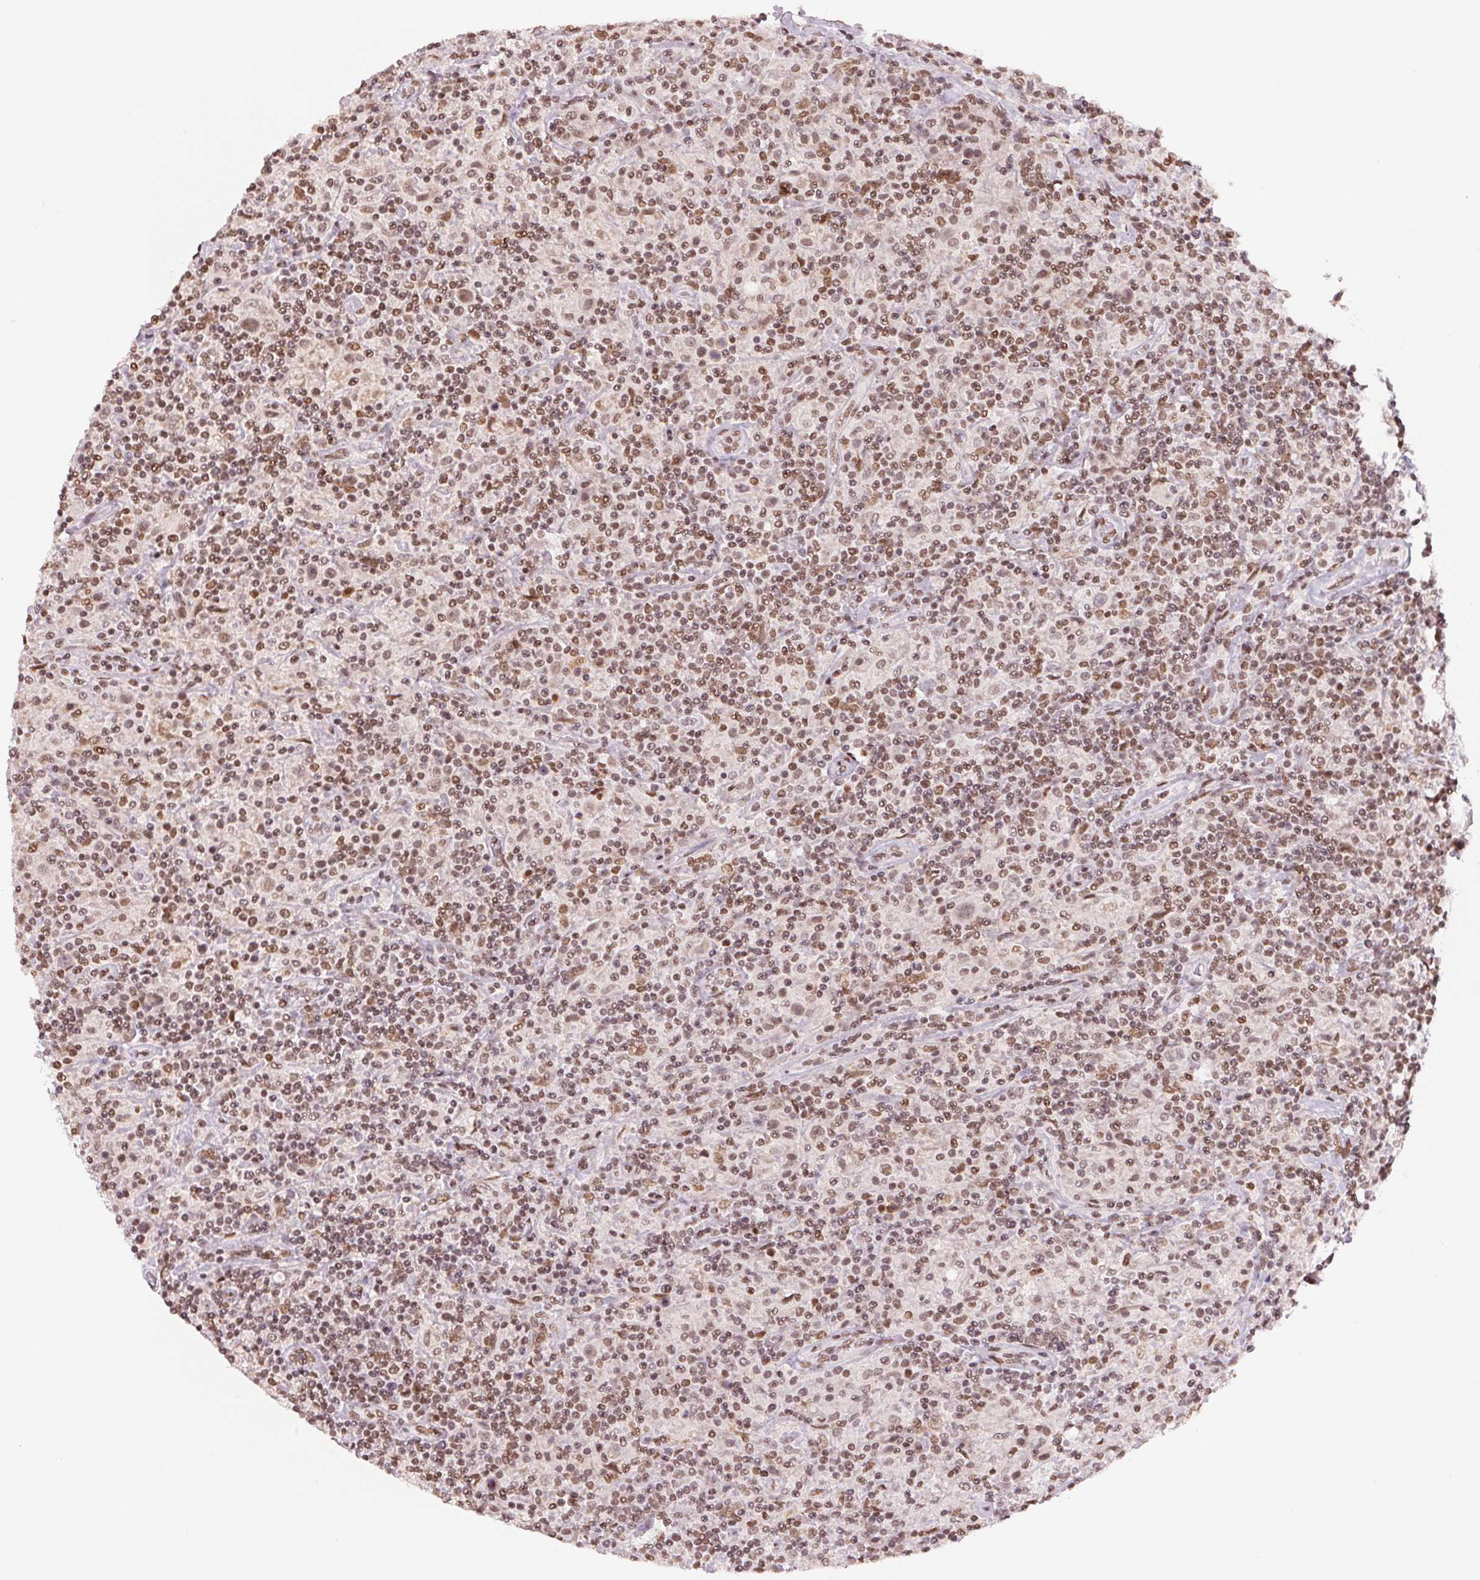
{"staining": {"intensity": "weak", "quantity": ">75%", "location": "nuclear"}, "tissue": "lymphoma", "cell_type": "Tumor cells", "image_type": "cancer", "snomed": [{"axis": "morphology", "description": "Hodgkin's disease, NOS"}, {"axis": "topography", "description": "Lymph node"}], "caption": "The micrograph displays a brown stain indicating the presence of a protein in the nuclear of tumor cells in Hodgkin's disease.", "gene": "NFE2L1", "patient": {"sex": "male", "age": 70}}